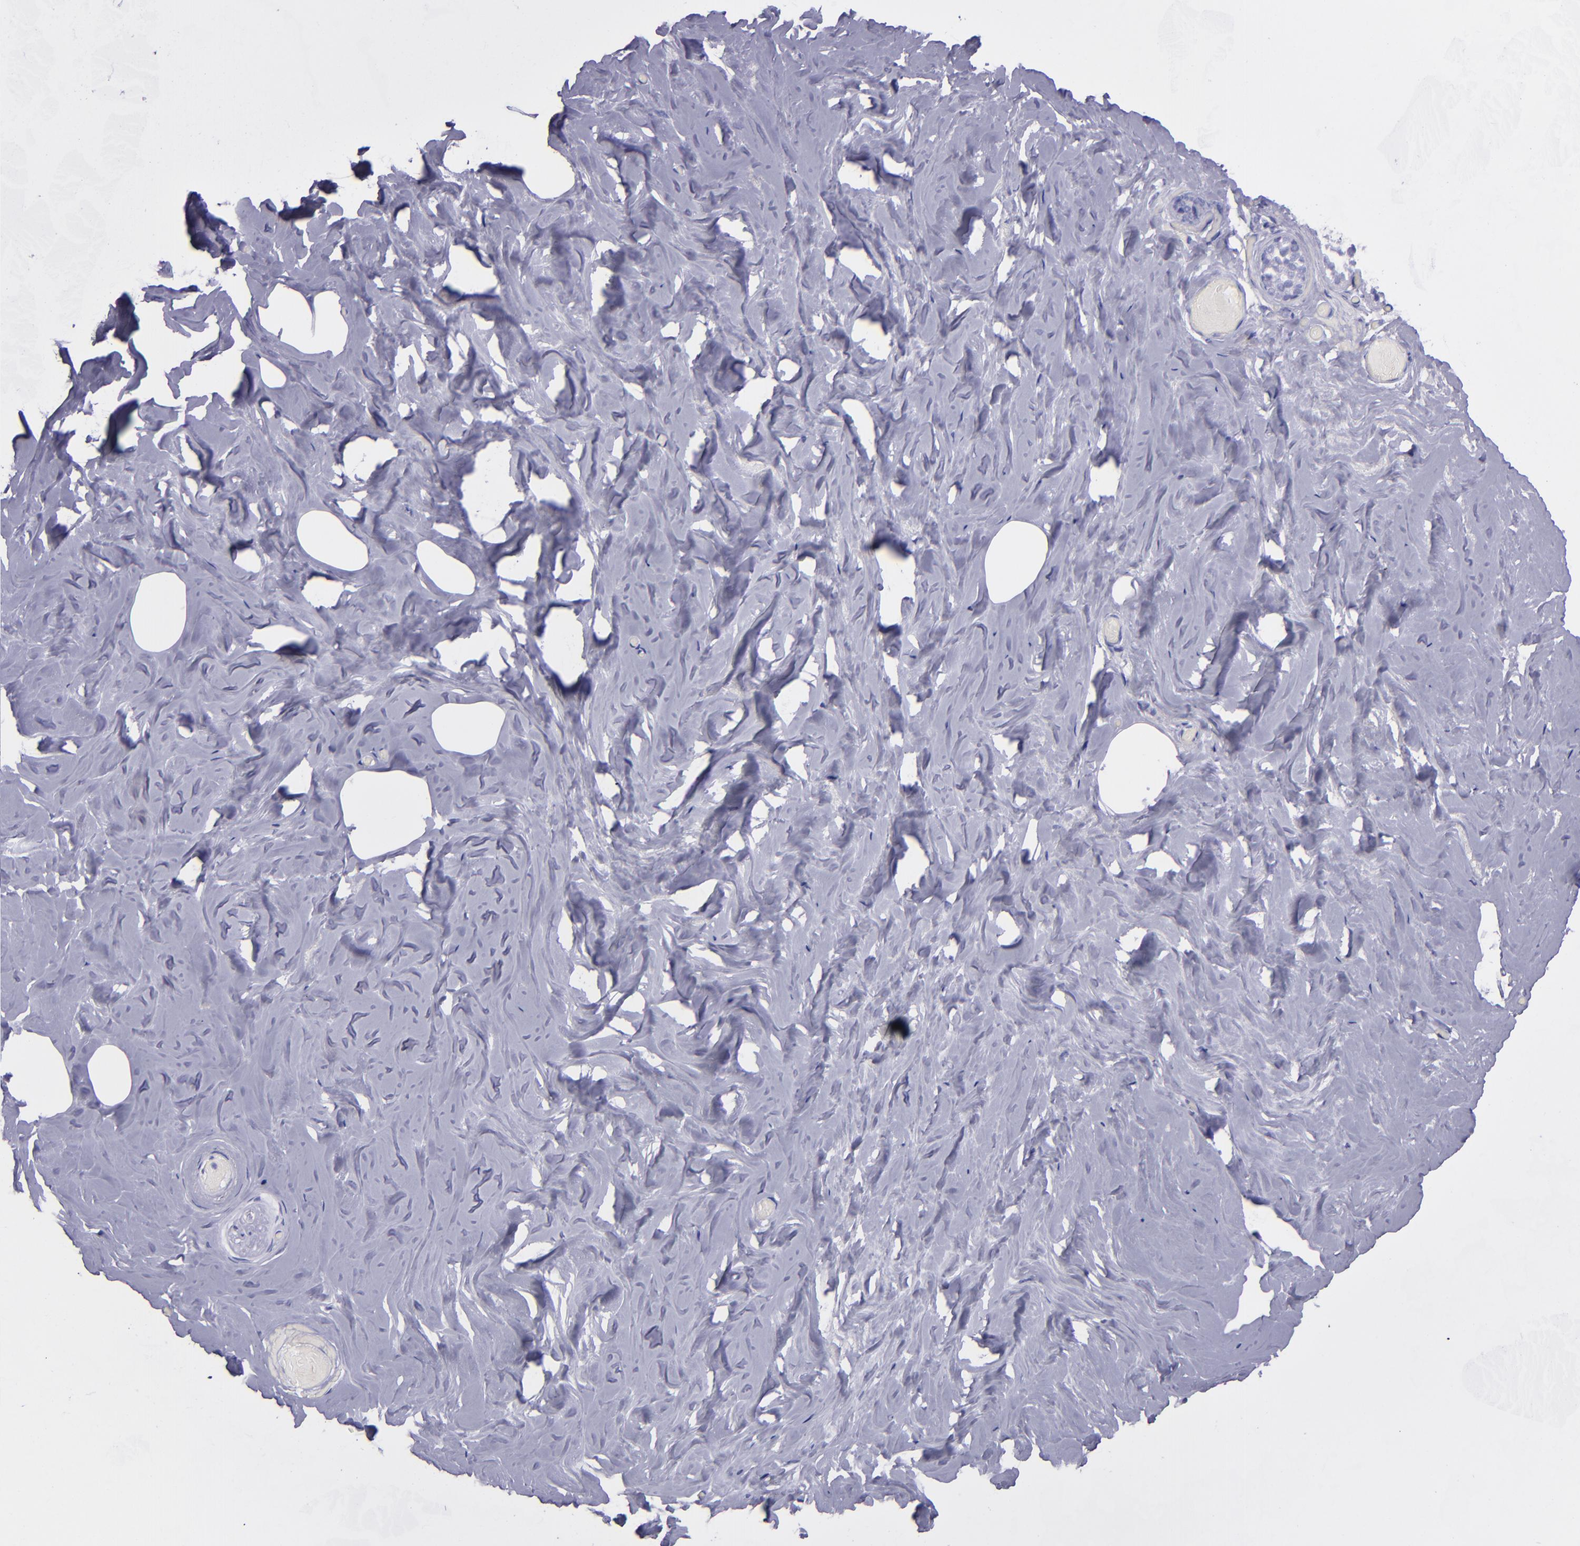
{"staining": {"intensity": "negative", "quantity": "none", "location": "none"}, "tissue": "breast", "cell_type": "Adipocytes", "image_type": "normal", "snomed": [{"axis": "morphology", "description": "Normal tissue, NOS"}, {"axis": "topography", "description": "Breast"}], "caption": "This is an immunohistochemistry photomicrograph of normal breast. There is no expression in adipocytes.", "gene": "TNNT3", "patient": {"sex": "female", "age": 75}}